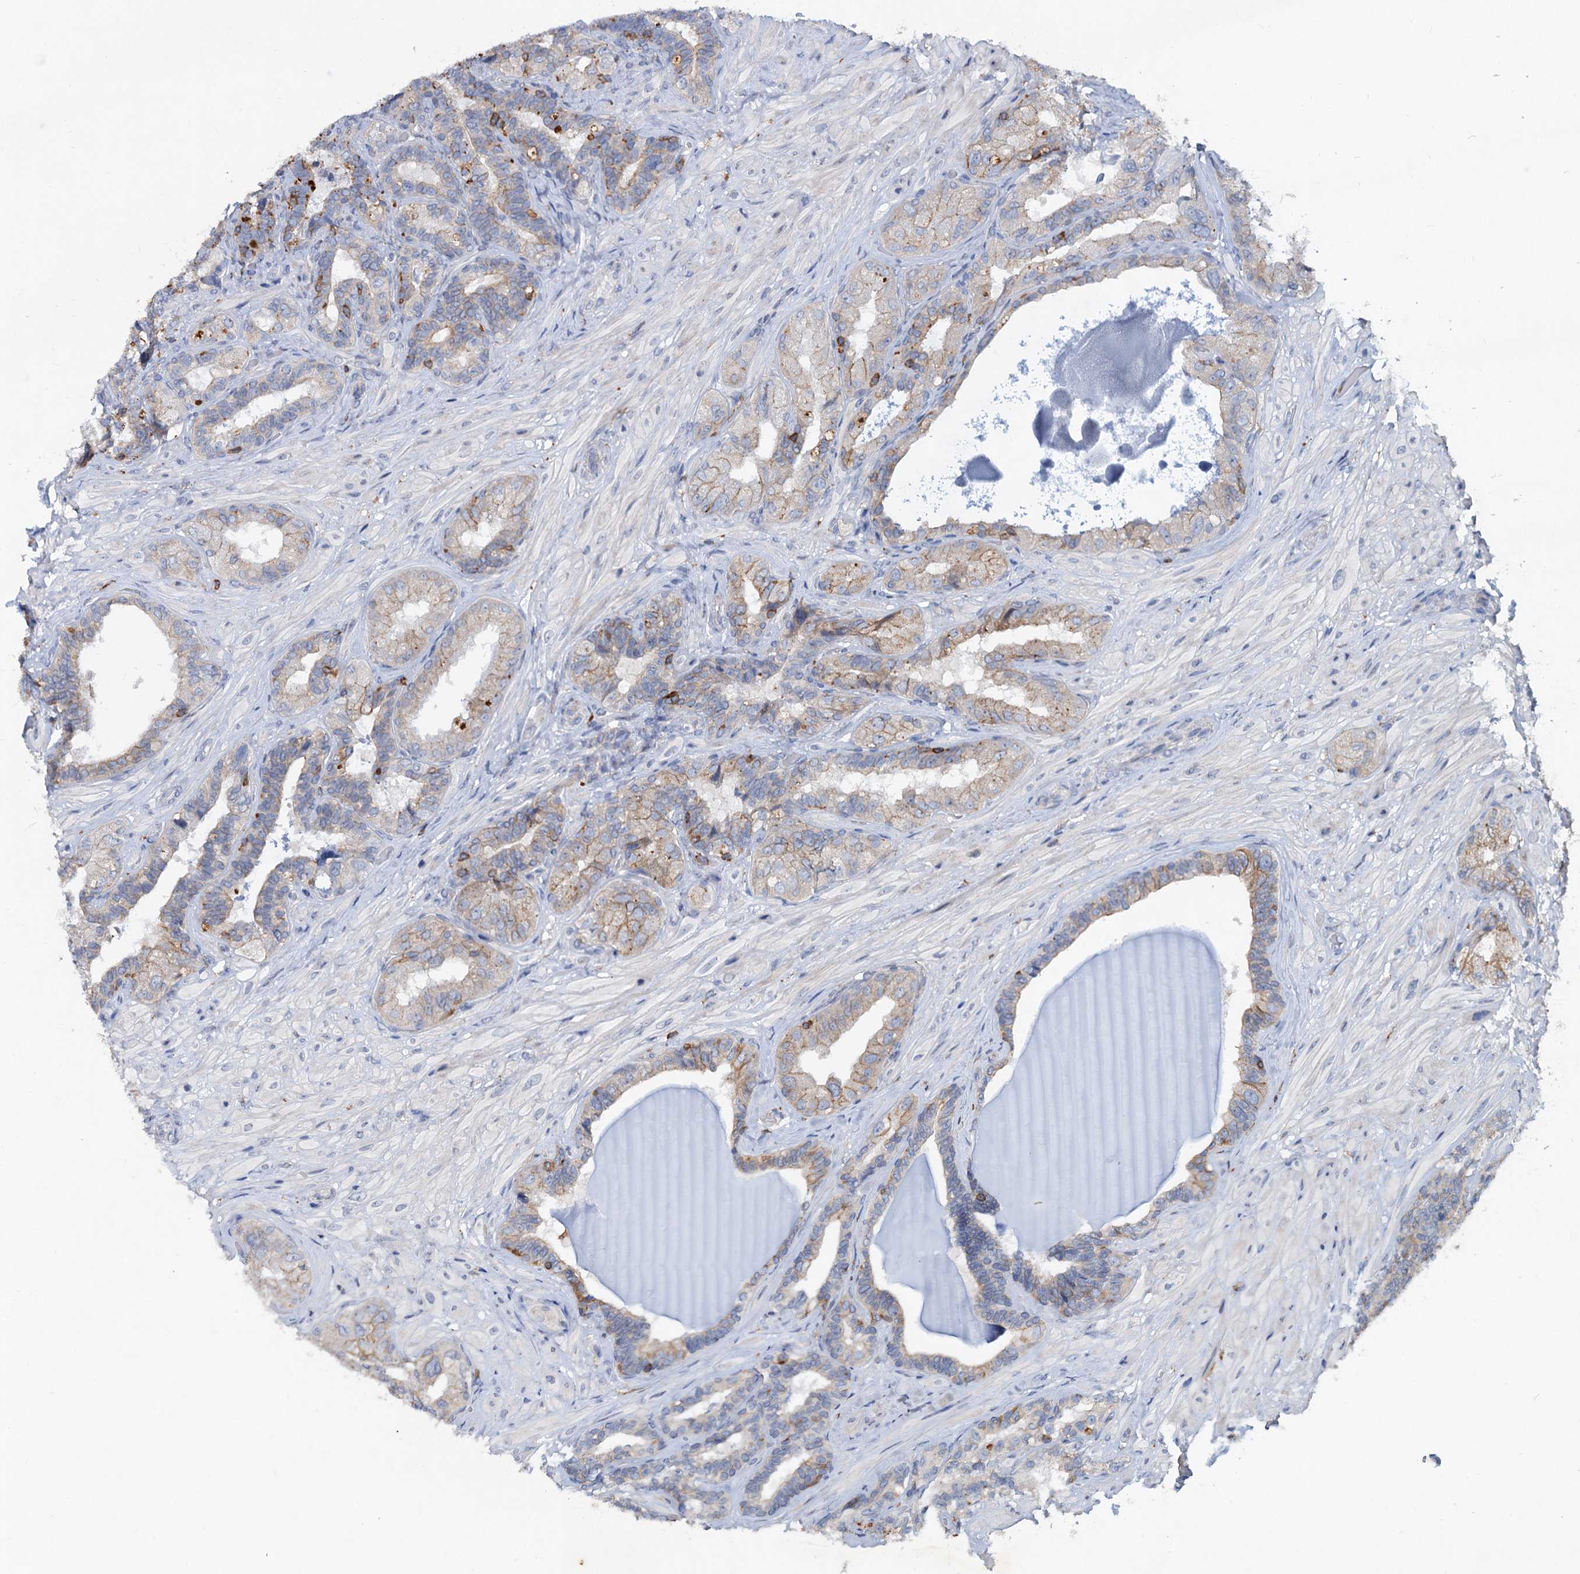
{"staining": {"intensity": "weak", "quantity": "25%-75%", "location": "cytoplasmic/membranous"}, "tissue": "seminal vesicle", "cell_type": "Glandular cells", "image_type": "normal", "snomed": [{"axis": "morphology", "description": "Normal tissue, NOS"}, {"axis": "topography", "description": "Prostate and seminal vesicle, NOS"}, {"axis": "topography", "description": "Prostate"}, {"axis": "topography", "description": "Seminal veicle"}], "caption": "Approximately 25%-75% of glandular cells in benign human seminal vesicle show weak cytoplasmic/membranous protein staining as visualized by brown immunohistochemical staining.", "gene": "LRCH4", "patient": {"sex": "male", "age": 67}}